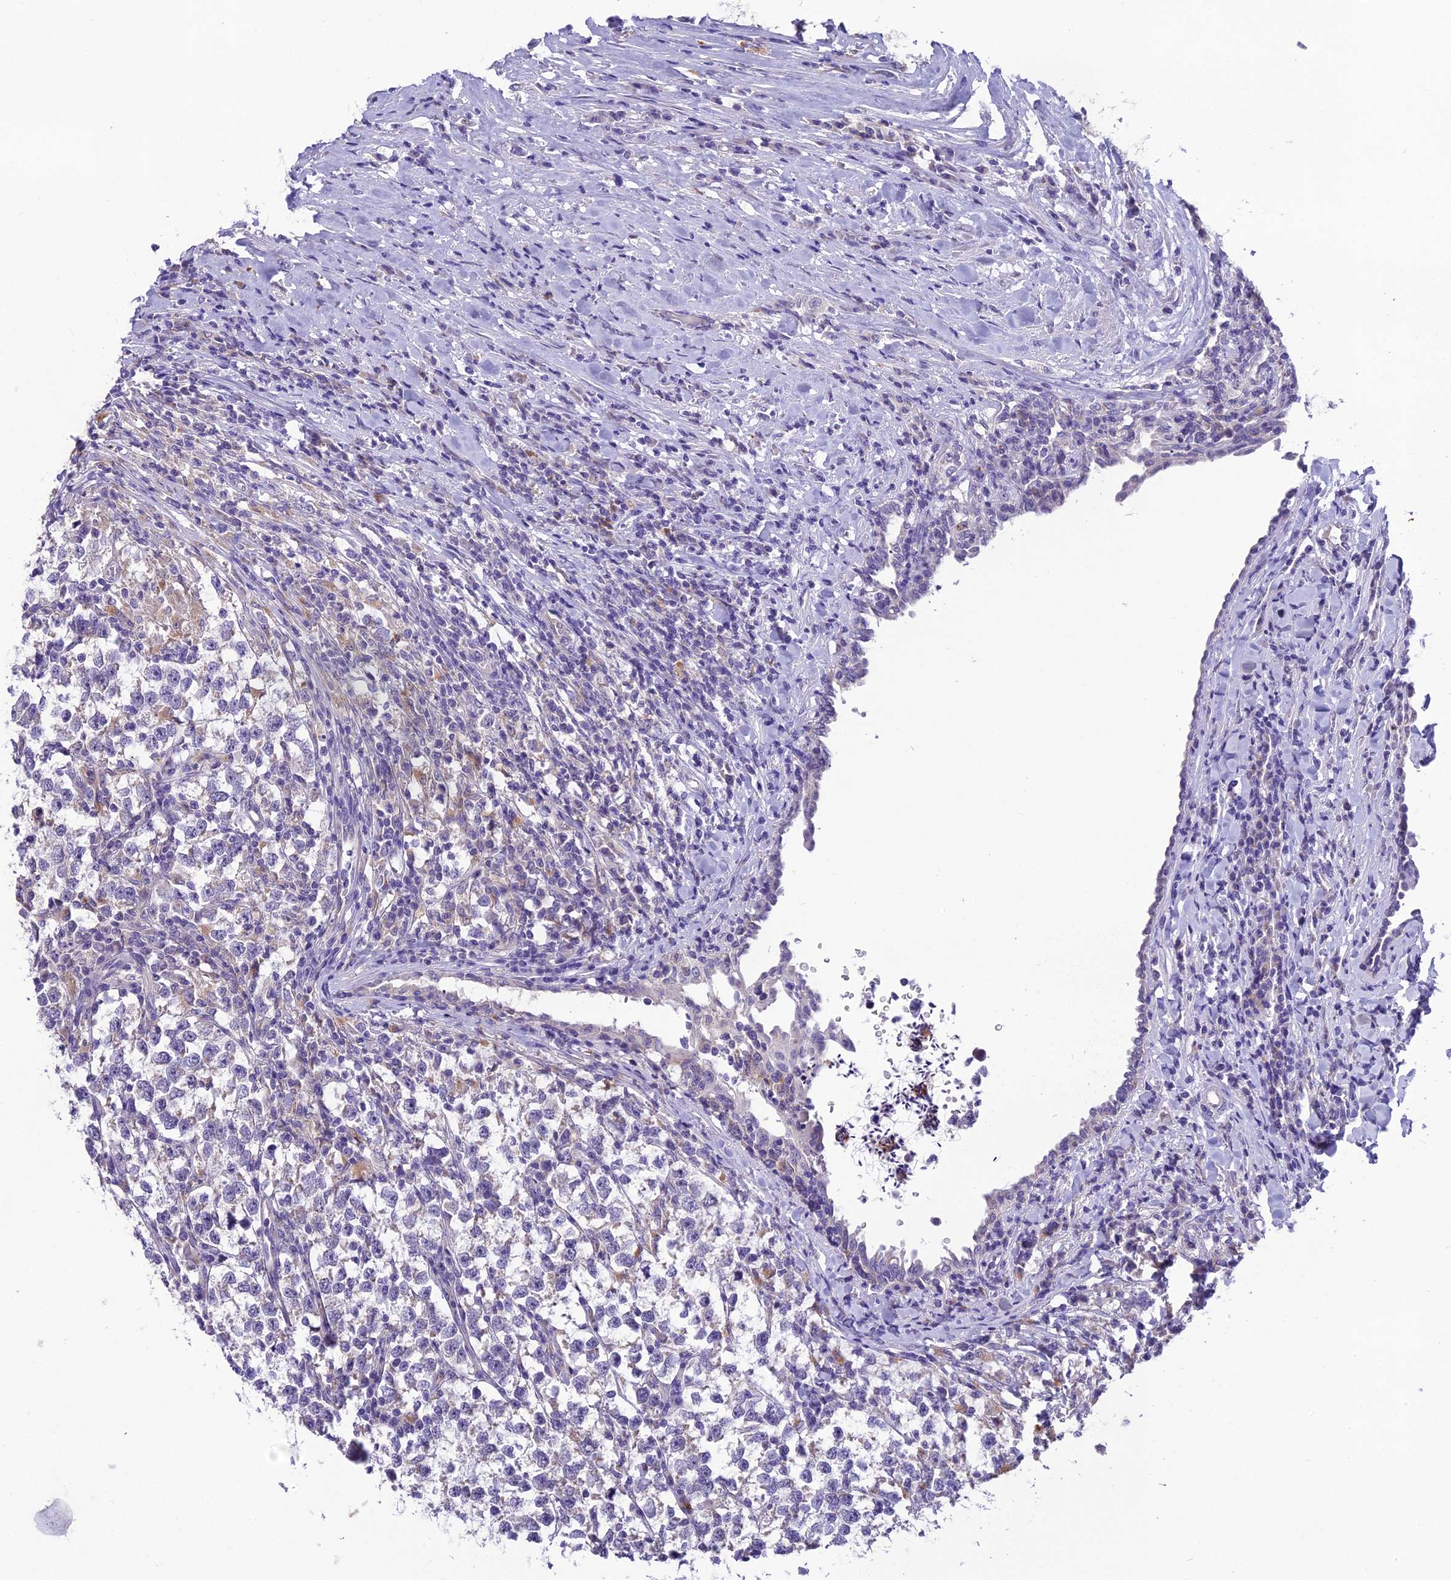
{"staining": {"intensity": "negative", "quantity": "none", "location": "none"}, "tissue": "testis cancer", "cell_type": "Tumor cells", "image_type": "cancer", "snomed": [{"axis": "morphology", "description": "Normal tissue, NOS"}, {"axis": "morphology", "description": "Seminoma, NOS"}, {"axis": "topography", "description": "Testis"}], "caption": "This is an immunohistochemistry image of human testis seminoma. There is no expression in tumor cells.", "gene": "MIIP", "patient": {"sex": "male", "age": 43}}